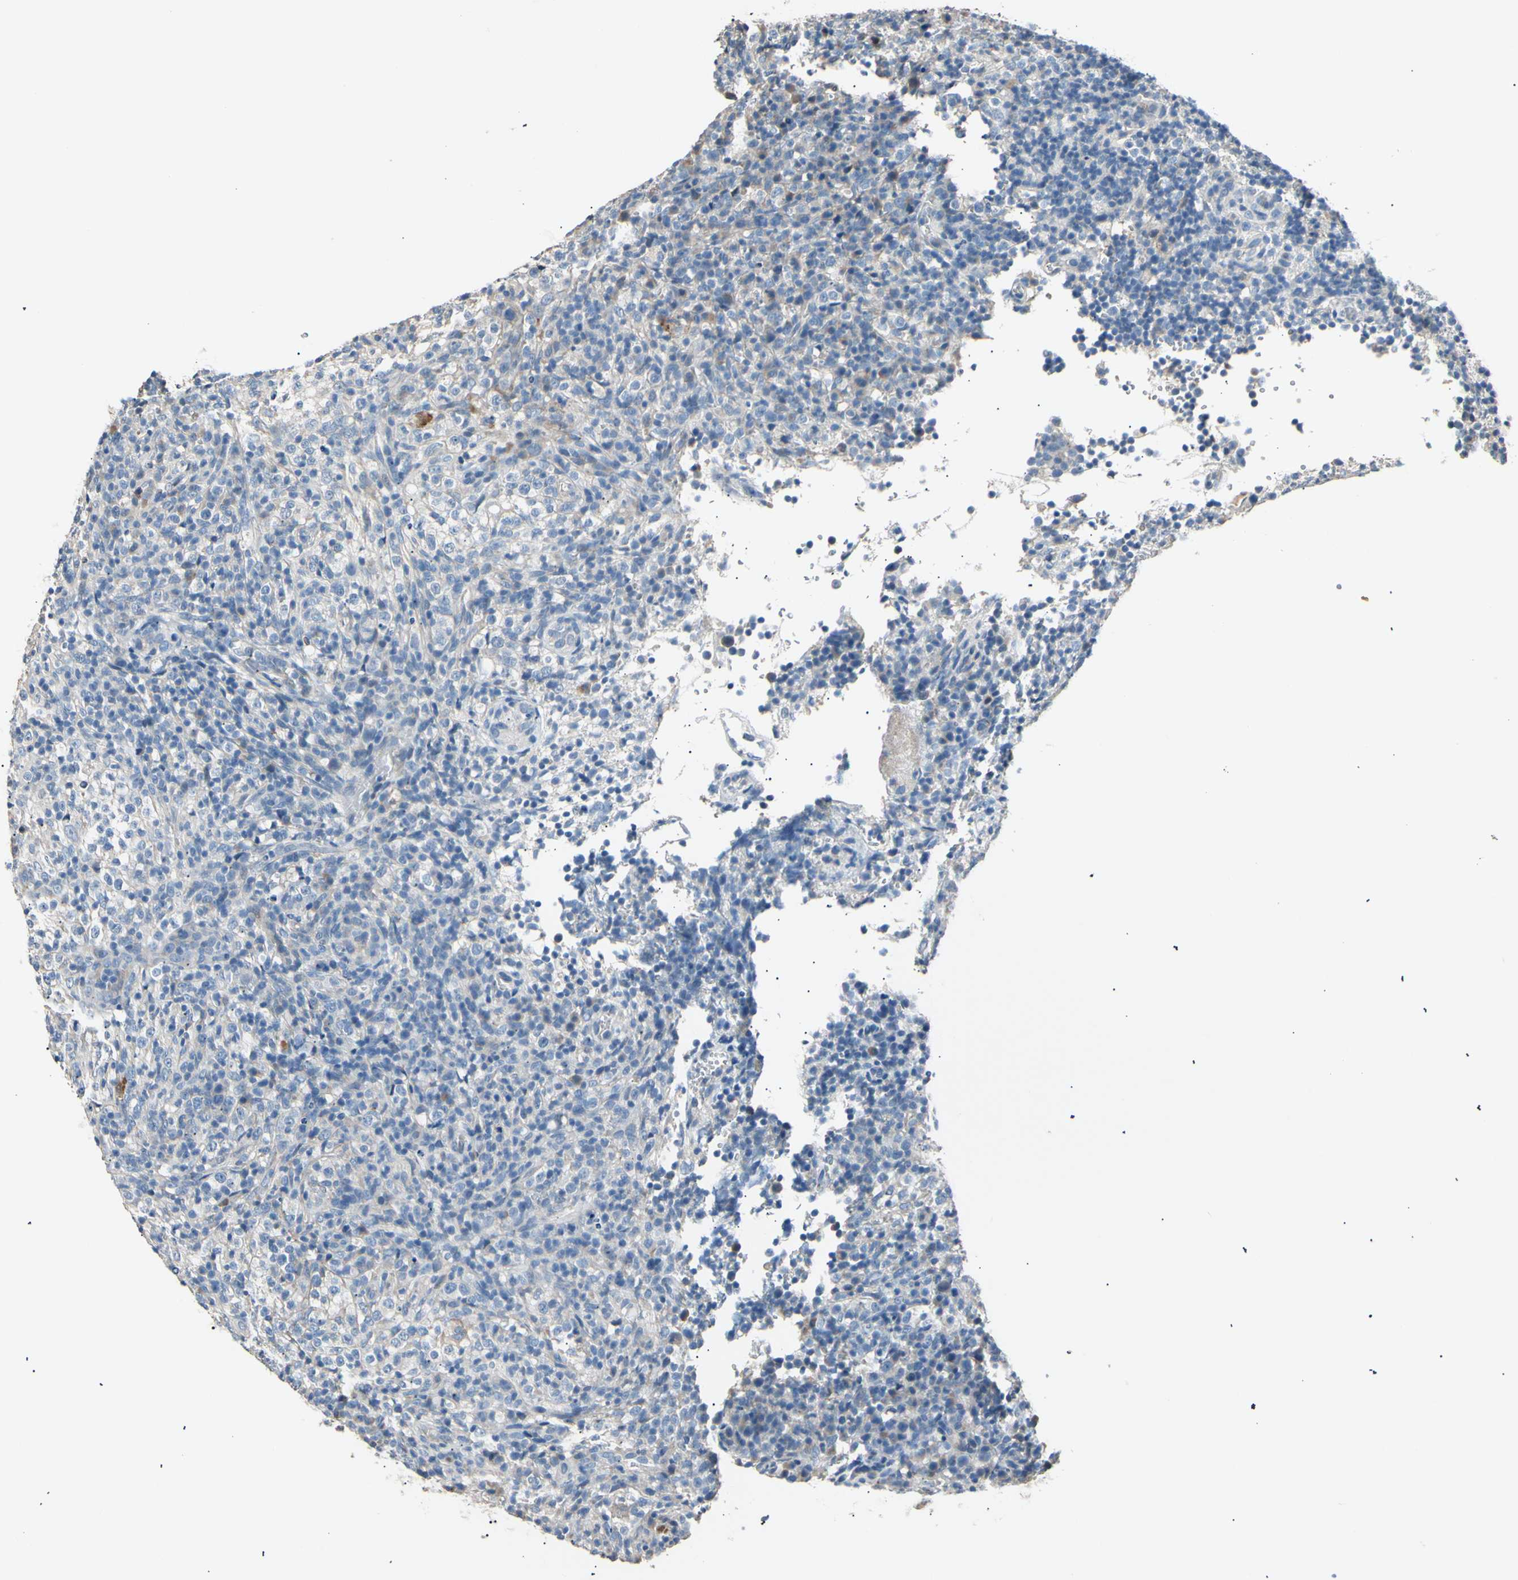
{"staining": {"intensity": "negative", "quantity": "none", "location": "none"}, "tissue": "lymphoma", "cell_type": "Tumor cells", "image_type": "cancer", "snomed": [{"axis": "morphology", "description": "Malignant lymphoma, non-Hodgkin's type, High grade"}, {"axis": "topography", "description": "Lymph node"}], "caption": "High magnification brightfield microscopy of malignant lymphoma, non-Hodgkin's type (high-grade) stained with DAB (brown) and counterstained with hematoxylin (blue): tumor cells show no significant staining.", "gene": "LDLR", "patient": {"sex": "female", "age": 76}}